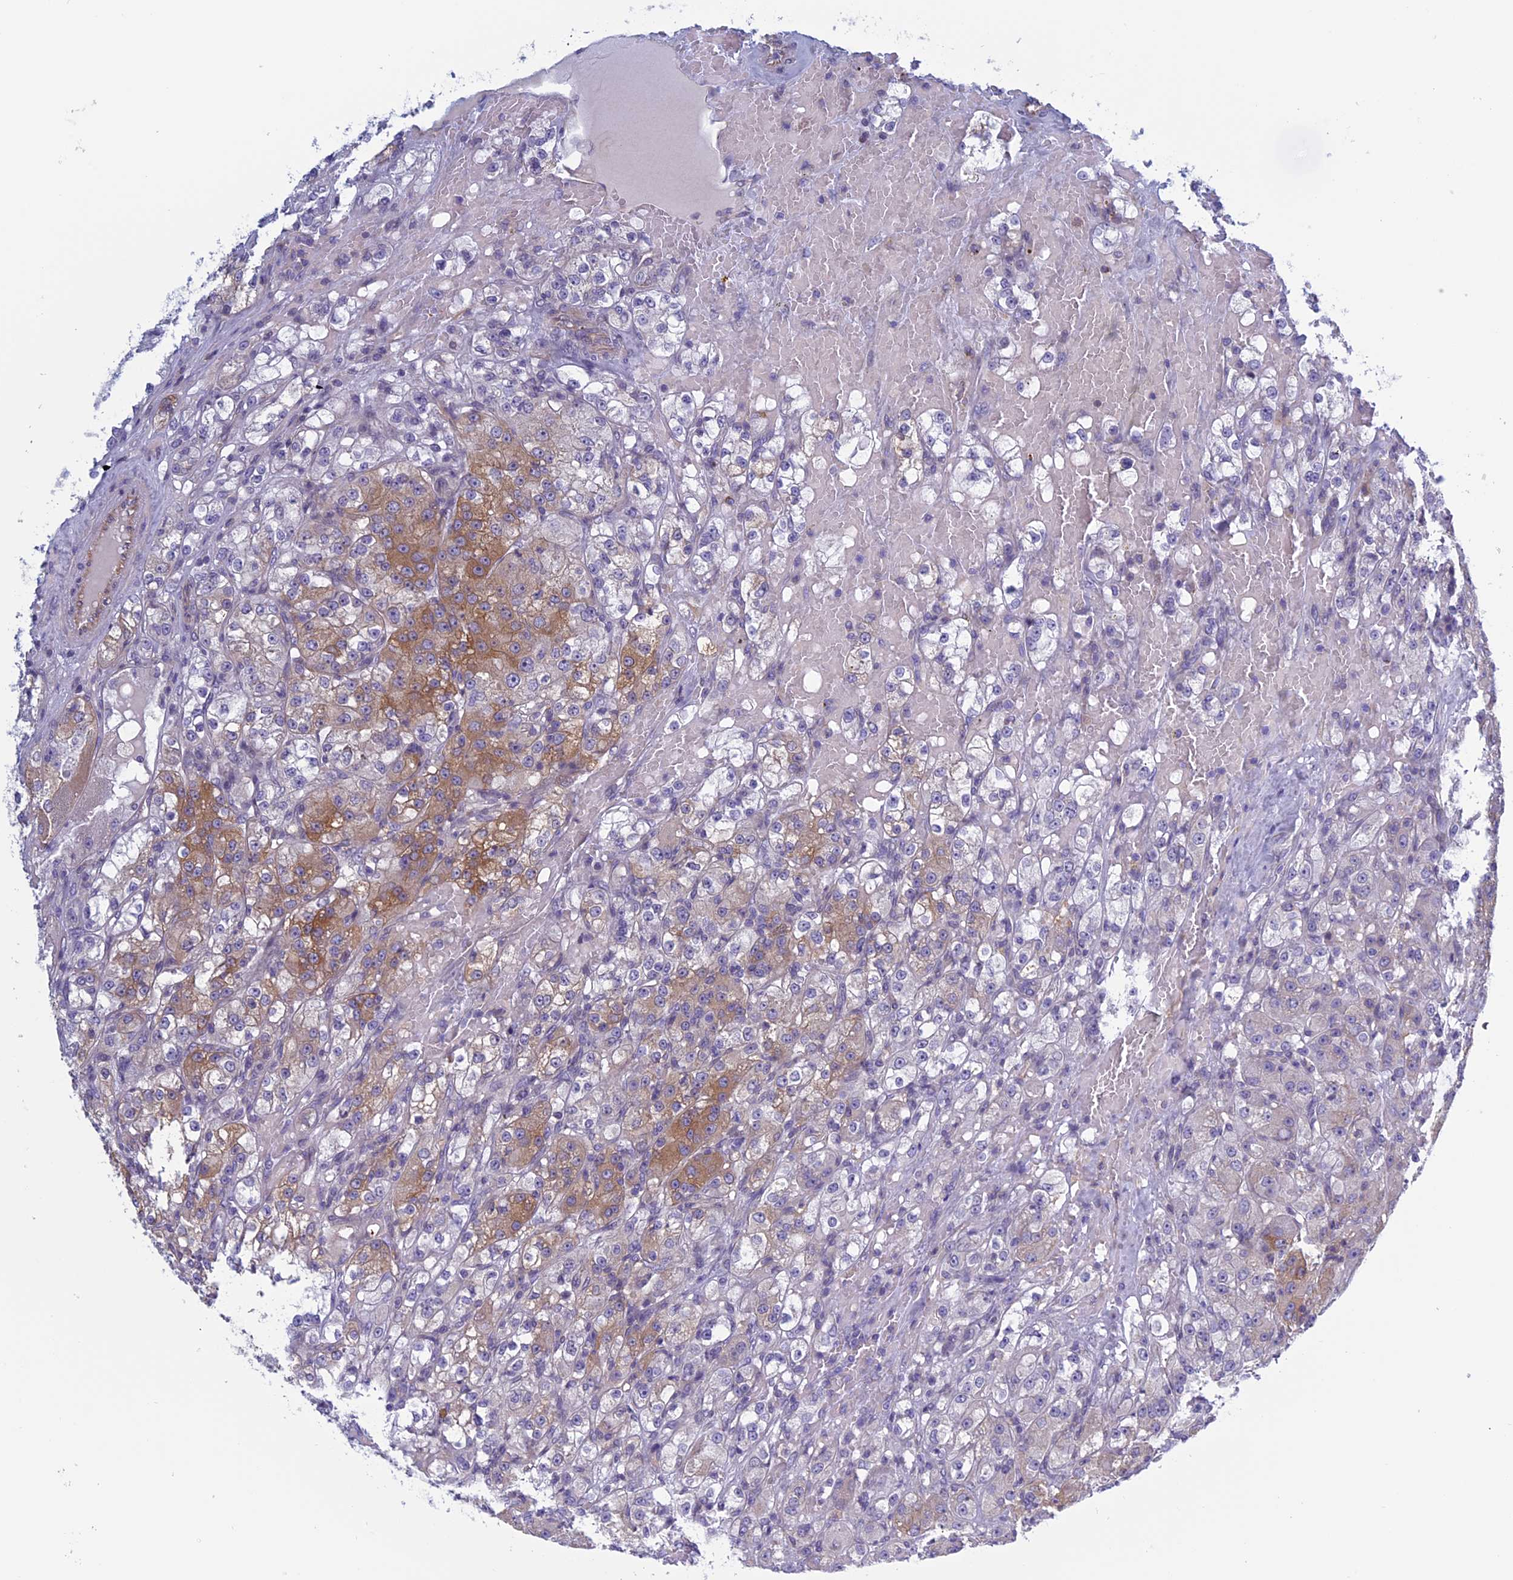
{"staining": {"intensity": "moderate", "quantity": "<25%", "location": "cytoplasmic/membranous"}, "tissue": "renal cancer", "cell_type": "Tumor cells", "image_type": "cancer", "snomed": [{"axis": "morphology", "description": "Normal tissue, NOS"}, {"axis": "morphology", "description": "Adenocarcinoma, NOS"}, {"axis": "topography", "description": "Kidney"}], "caption": "Immunohistochemistry (IHC) staining of renal cancer (adenocarcinoma), which exhibits low levels of moderate cytoplasmic/membranous staining in approximately <25% of tumor cells indicating moderate cytoplasmic/membranous protein positivity. The staining was performed using DAB (brown) for protein detection and nuclei were counterstained in hematoxylin (blue).", "gene": "BCL2L10", "patient": {"sex": "male", "age": 61}}